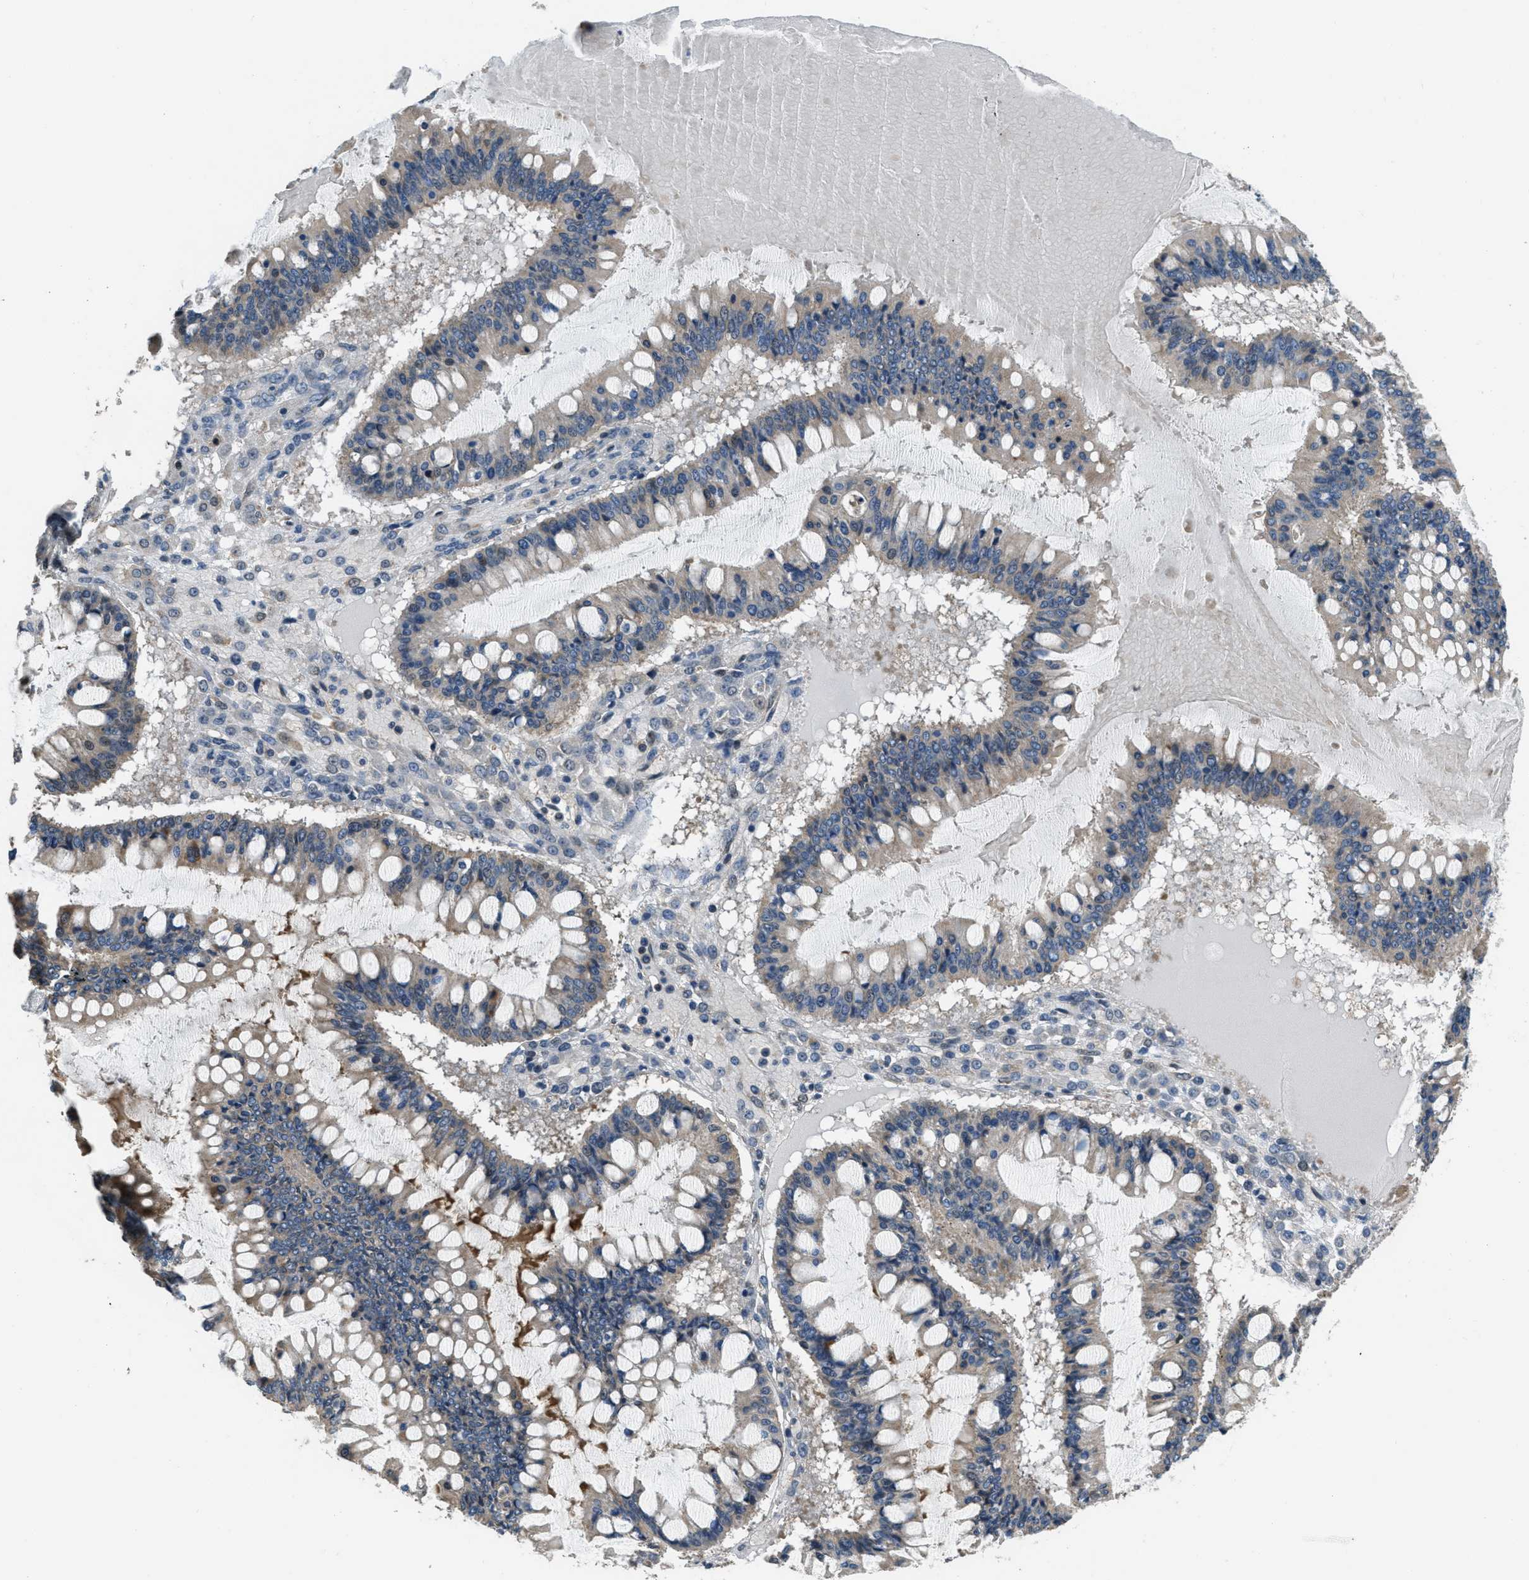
{"staining": {"intensity": "weak", "quantity": "25%-75%", "location": "cytoplasmic/membranous"}, "tissue": "ovarian cancer", "cell_type": "Tumor cells", "image_type": "cancer", "snomed": [{"axis": "morphology", "description": "Cystadenocarcinoma, mucinous, NOS"}, {"axis": "topography", "description": "Ovary"}], "caption": "Ovarian mucinous cystadenocarcinoma was stained to show a protein in brown. There is low levels of weak cytoplasmic/membranous staining in about 25%-75% of tumor cells.", "gene": "NAT1", "patient": {"sex": "female", "age": 73}}